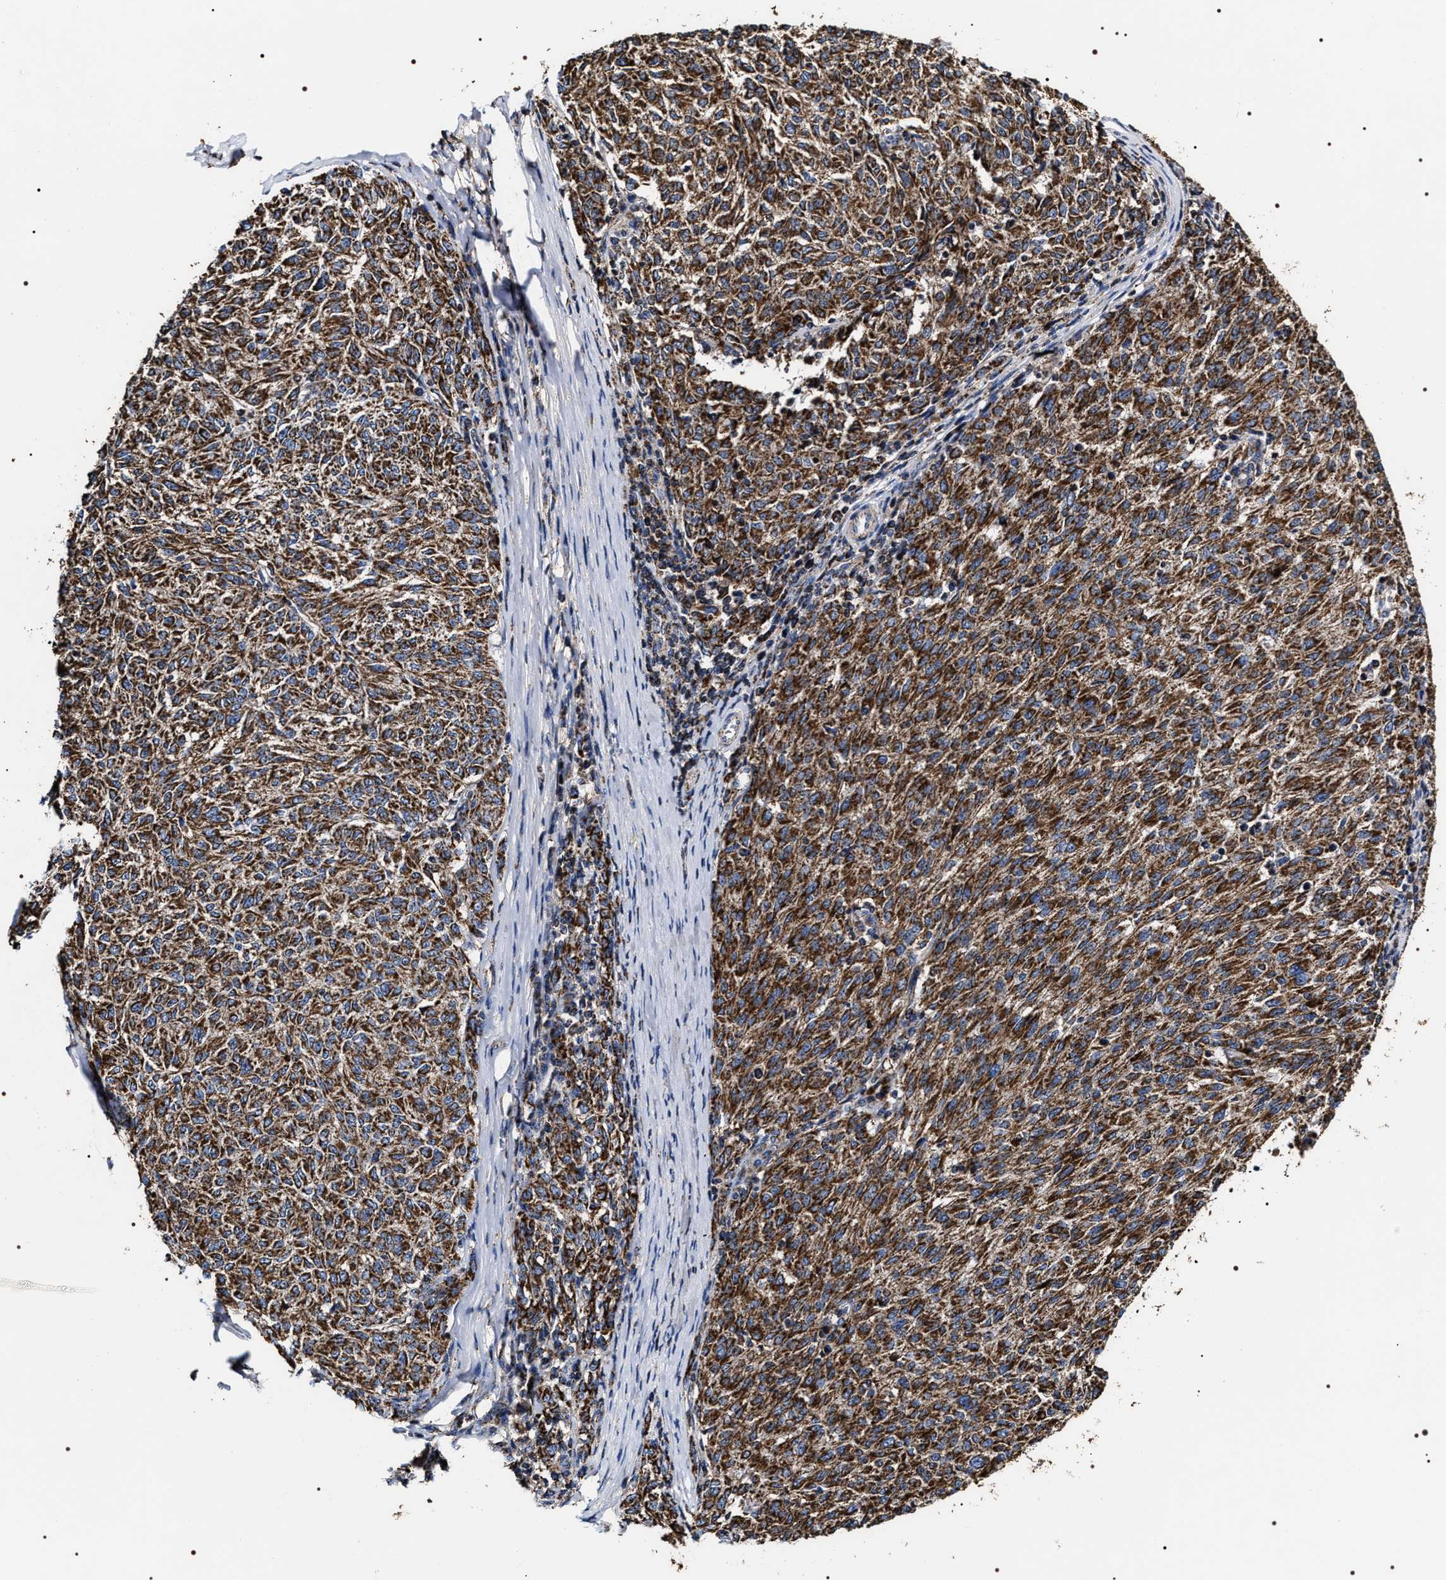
{"staining": {"intensity": "strong", "quantity": ">75%", "location": "cytoplasmic/membranous"}, "tissue": "melanoma", "cell_type": "Tumor cells", "image_type": "cancer", "snomed": [{"axis": "morphology", "description": "Malignant melanoma, NOS"}, {"axis": "topography", "description": "Skin"}], "caption": "This is a histology image of immunohistochemistry staining of malignant melanoma, which shows strong staining in the cytoplasmic/membranous of tumor cells.", "gene": "COG5", "patient": {"sex": "female", "age": 72}}